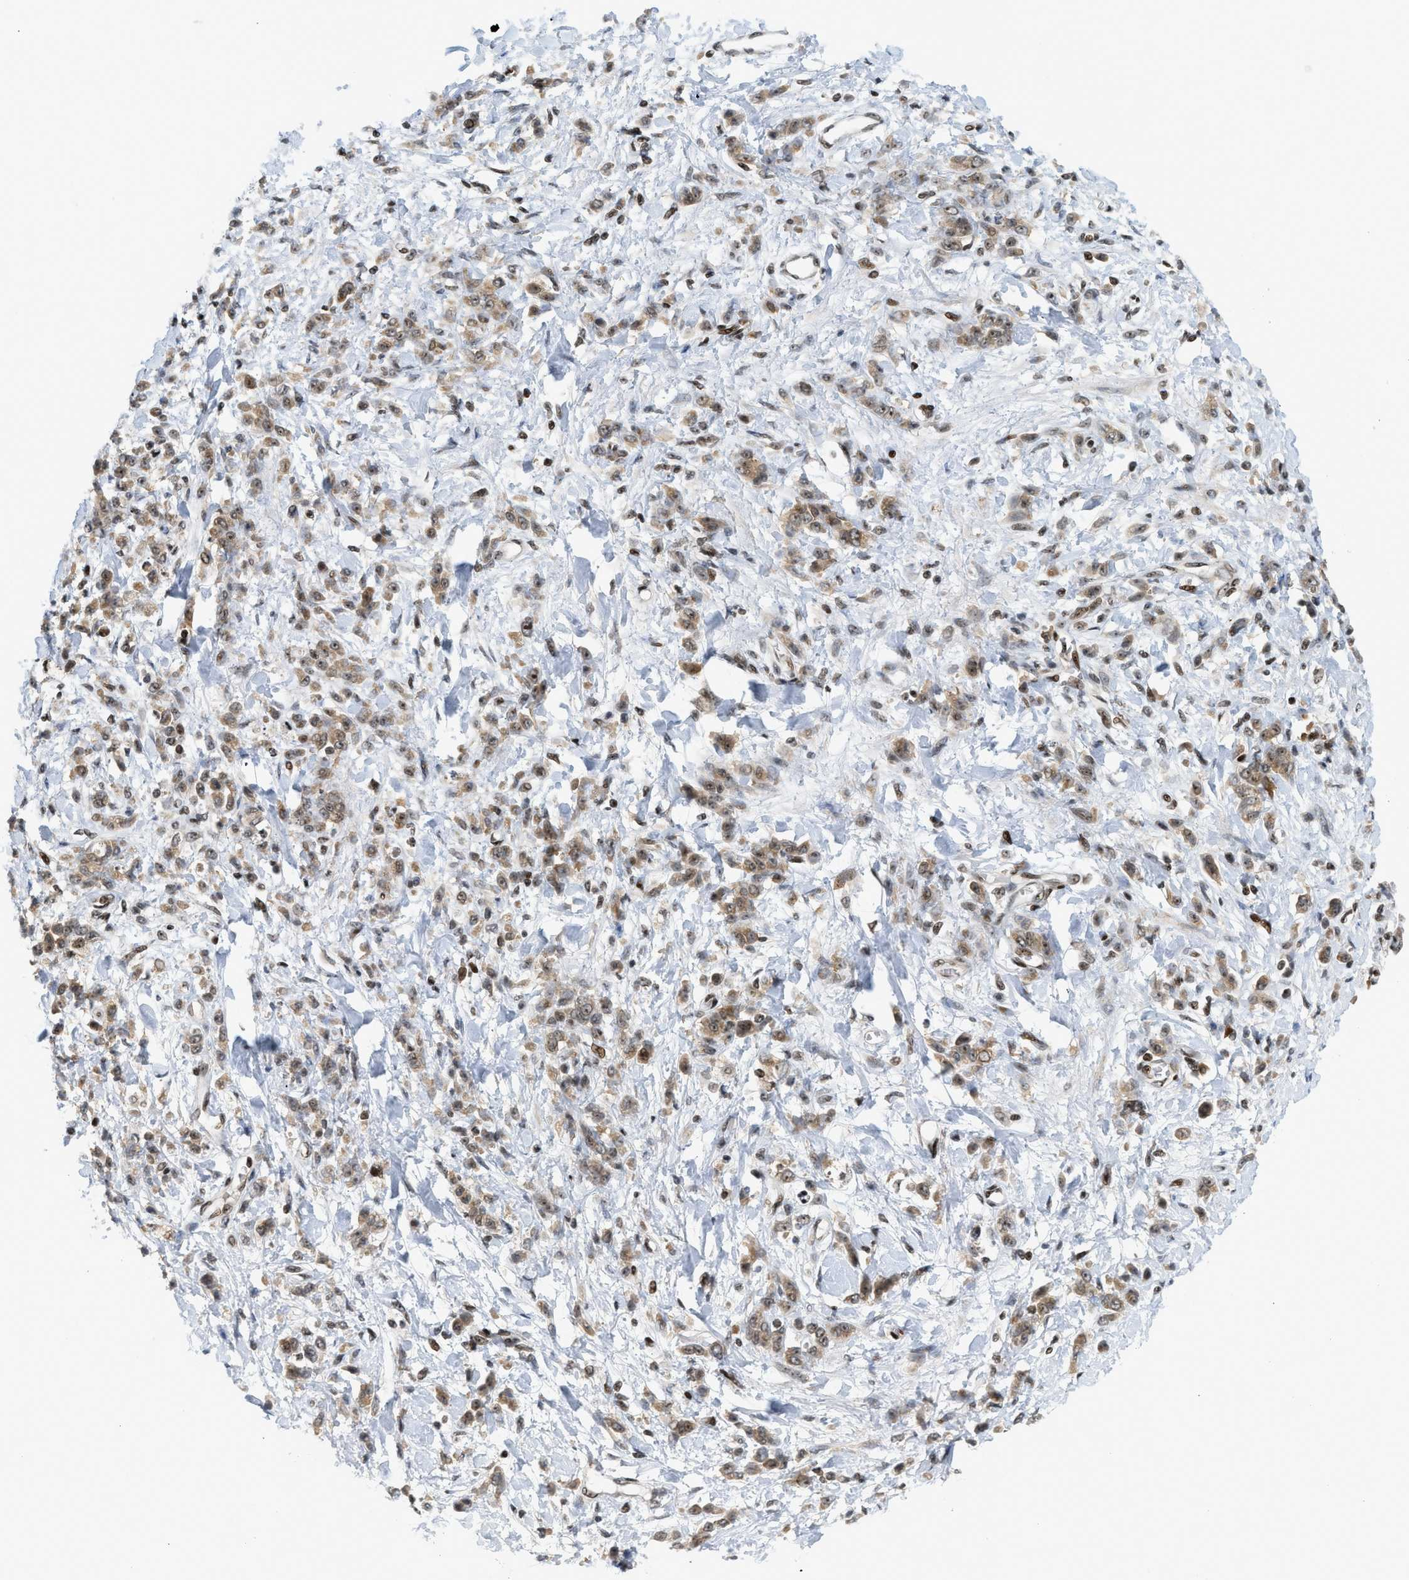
{"staining": {"intensity": "moderate", "quantity": ">75%", "location": "cytoplasmic/membranous,nuclear"}, "tissue": "stomach cancer", "cell_type": "Tumor cells", "image_type": "cancer", "snomed": [{"axis": "morphology", "description": "Normal tissue, NOS"}, {"axis": "morphology", "description": "Adenocarcinoma, NOS"}, {"axis": "topography", "description": "Stomach"}], "caption": "Tumor cells demonstrate moderate cytoplasmic/membranous and nuclear expression in about >75% of cells in adenocarcinoma (stomach).", "gene": "ZNF22", "patient": {"sex": "male", "age": 82}}